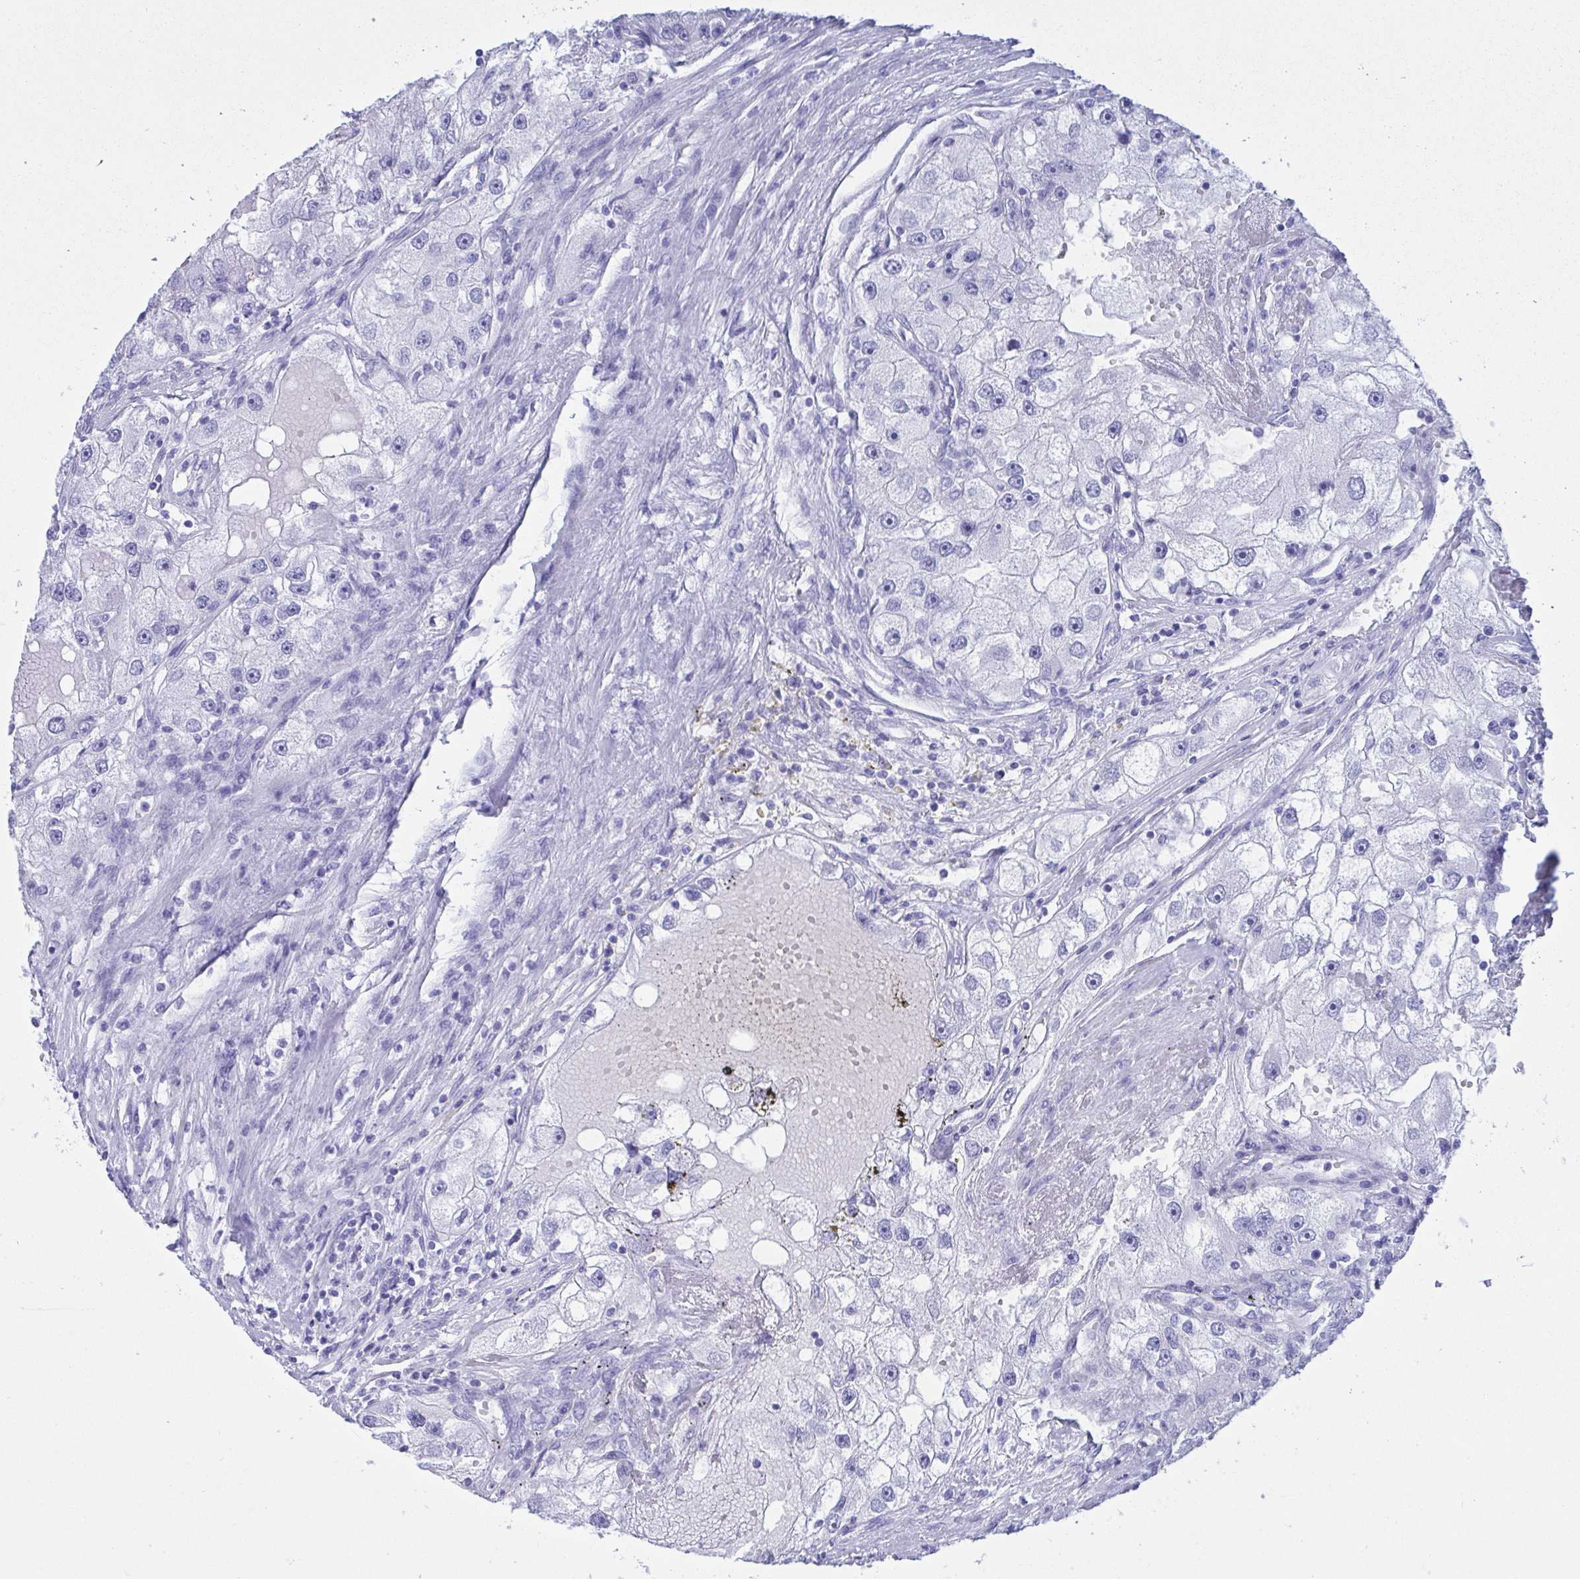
{"staining": {"intensity": "negative", "quantity": "none", "location": "none"}, "tissue": "renal cancer", "cell_type": "Tumor cells", "image_type": "cancer", "snomed": [{"axis": "morphology", "description": "Adenocarcinoma, NOS"}, {"axis": "topography", "description": "Kidney"}], "caption": "Renal adenocarcinoma was stained to show a protein in brown. There is no significant staining in tumor cells.", "gene": "SHISA8", "patient": {"sex": "male", "age": 63}}